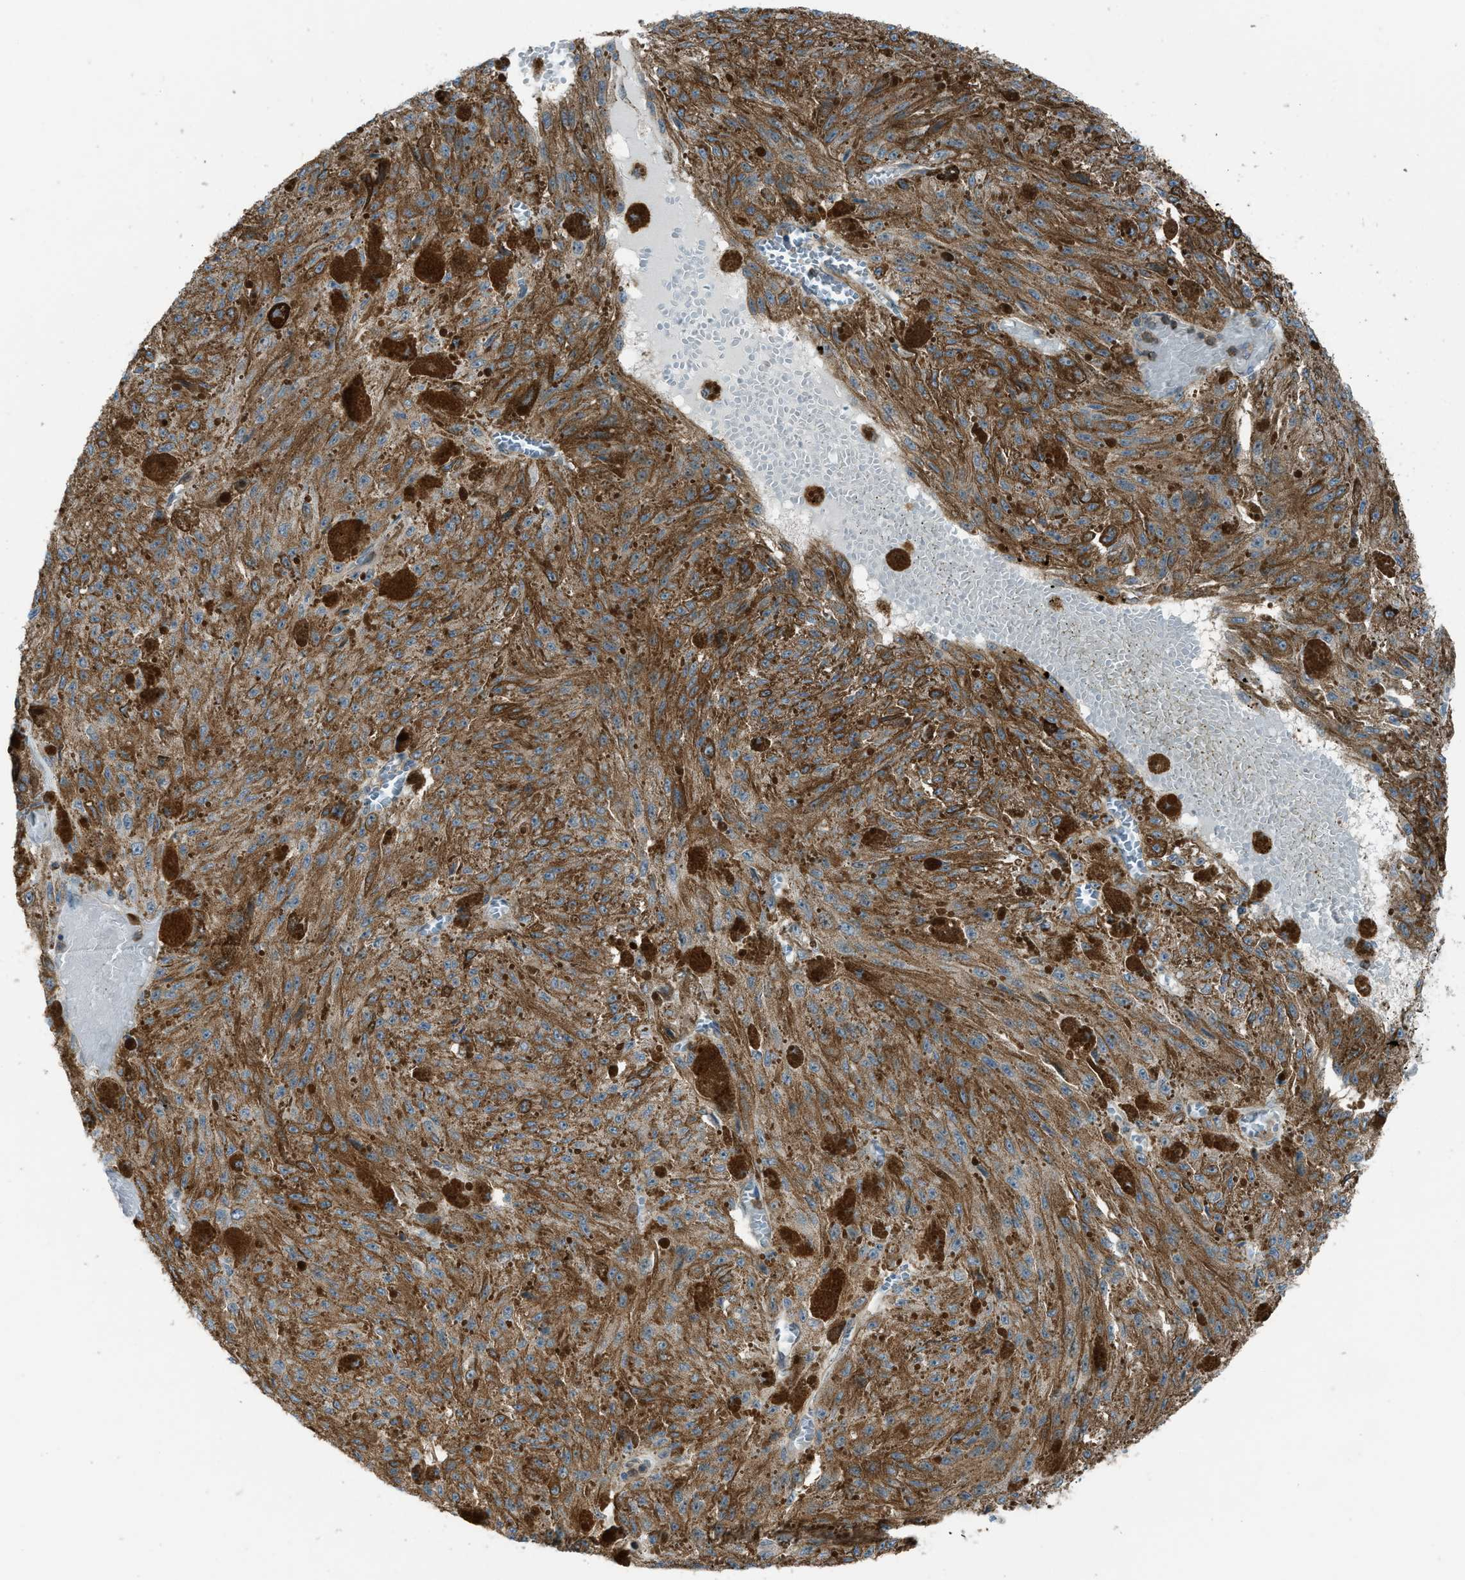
{"staining": {"intensity": "moderate", "quantity": ">75%", "location": "cytoplasmic/membranous"}, "tissue": "melanoma", "cell_type": "Tumor cells", "image_type": "cancer", "snomed": [{"axis": "morphology", "description": "Malignant melanoma, NOS"}, {"axis": "topography", "description": "Other"}], "caption": "Moderate cytoplasmic/membranous expression is present in approximately >75% of tumor cells in melanoma.", "gene": "DYRK1A", "patient": {"sex": "male", "age": 79}}